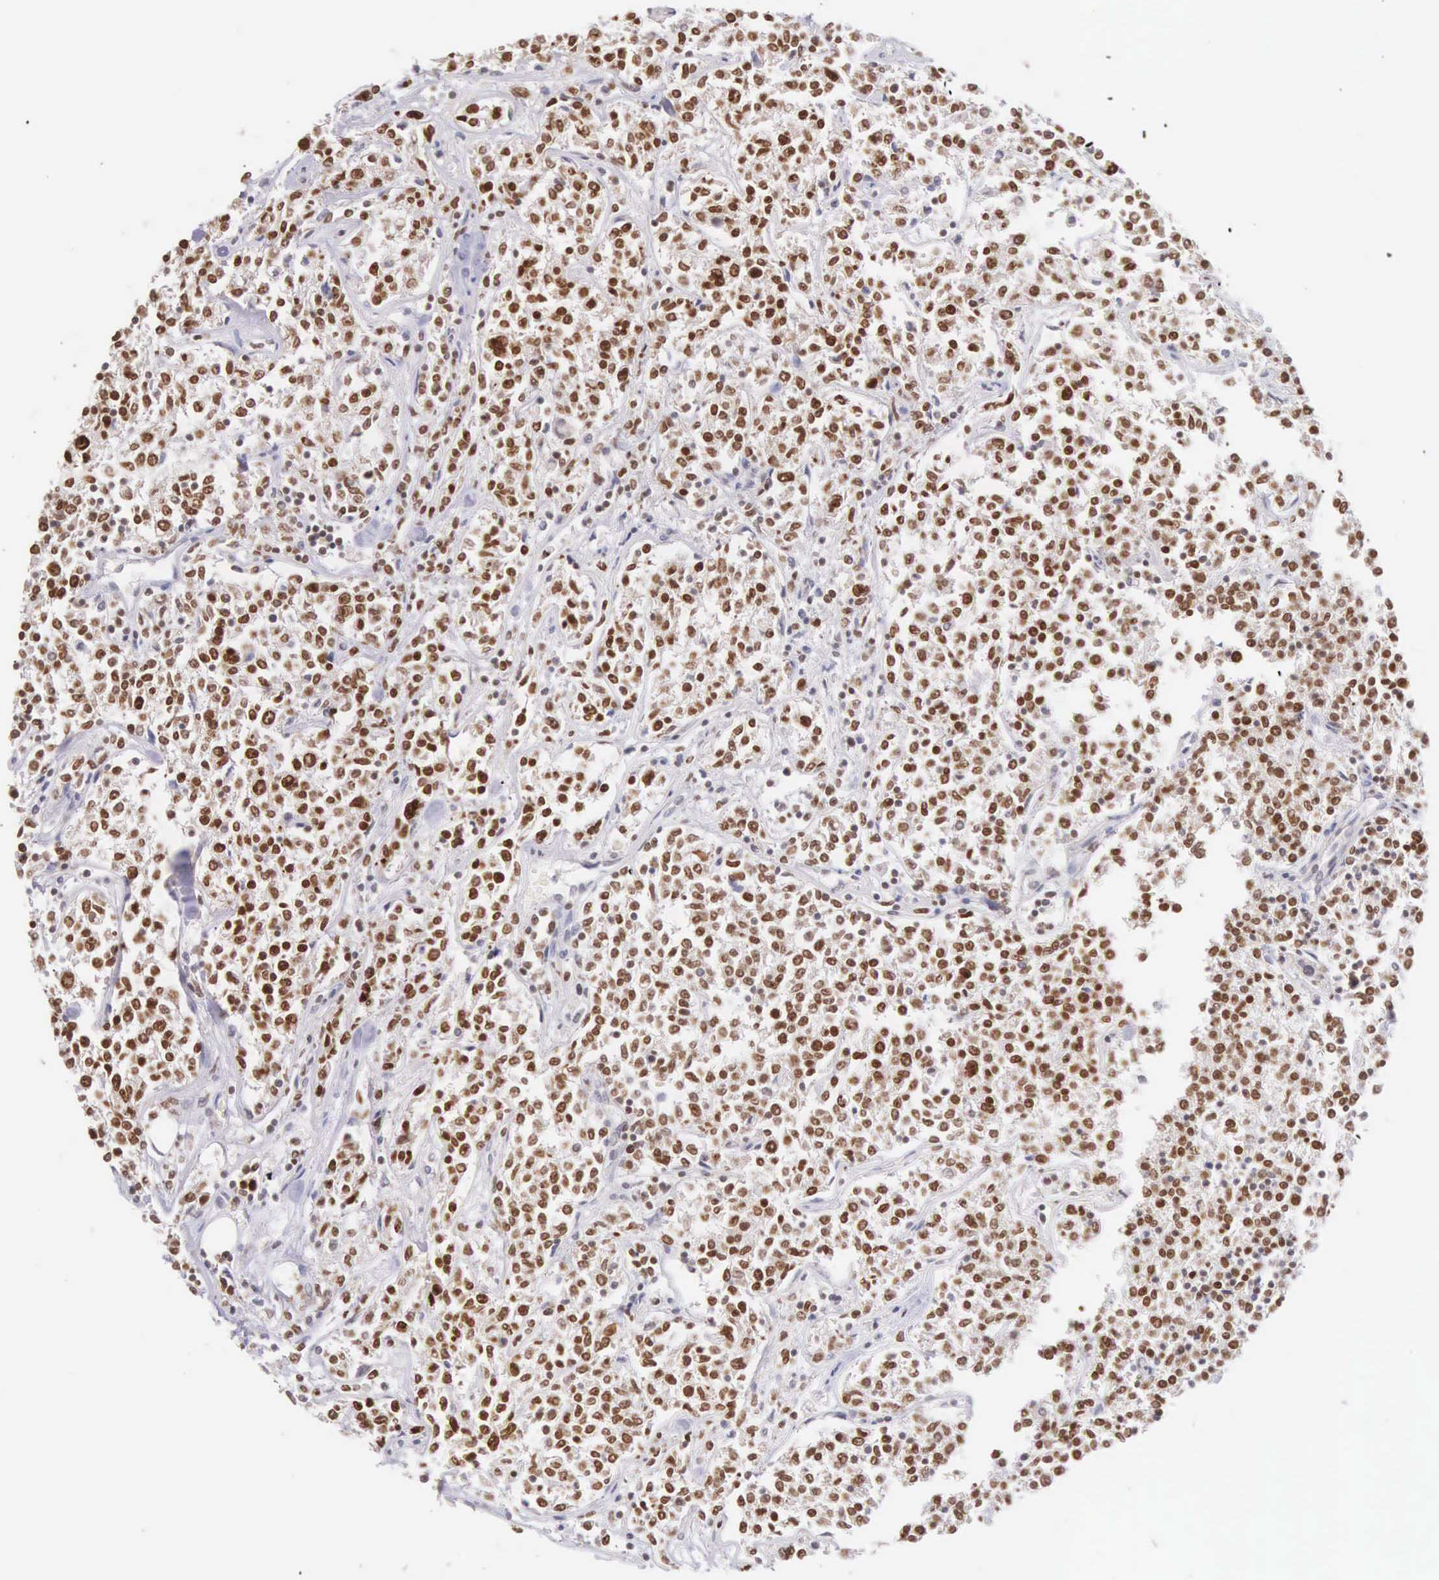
{"staining": {"intensity": "strong", "quantity": ">75%", "location": "nuclear"}, "tissue": "lymphoma", "cell_type": "Tumor cells", "image_type": "cancer", "snomed": [{"axis": "morphology", "description": "Malignant lymphoma, non-Hodgkin's type, Low grade"}, {"axis": "topography", "description": "Small intestine"}], "caption": "Lymphoma stained with a brown dye exhibits strong nuclear positive staining in about >75% of tumor cells.", "gene": "VRK1", "patient": {"sex": "female", "age": 59}}